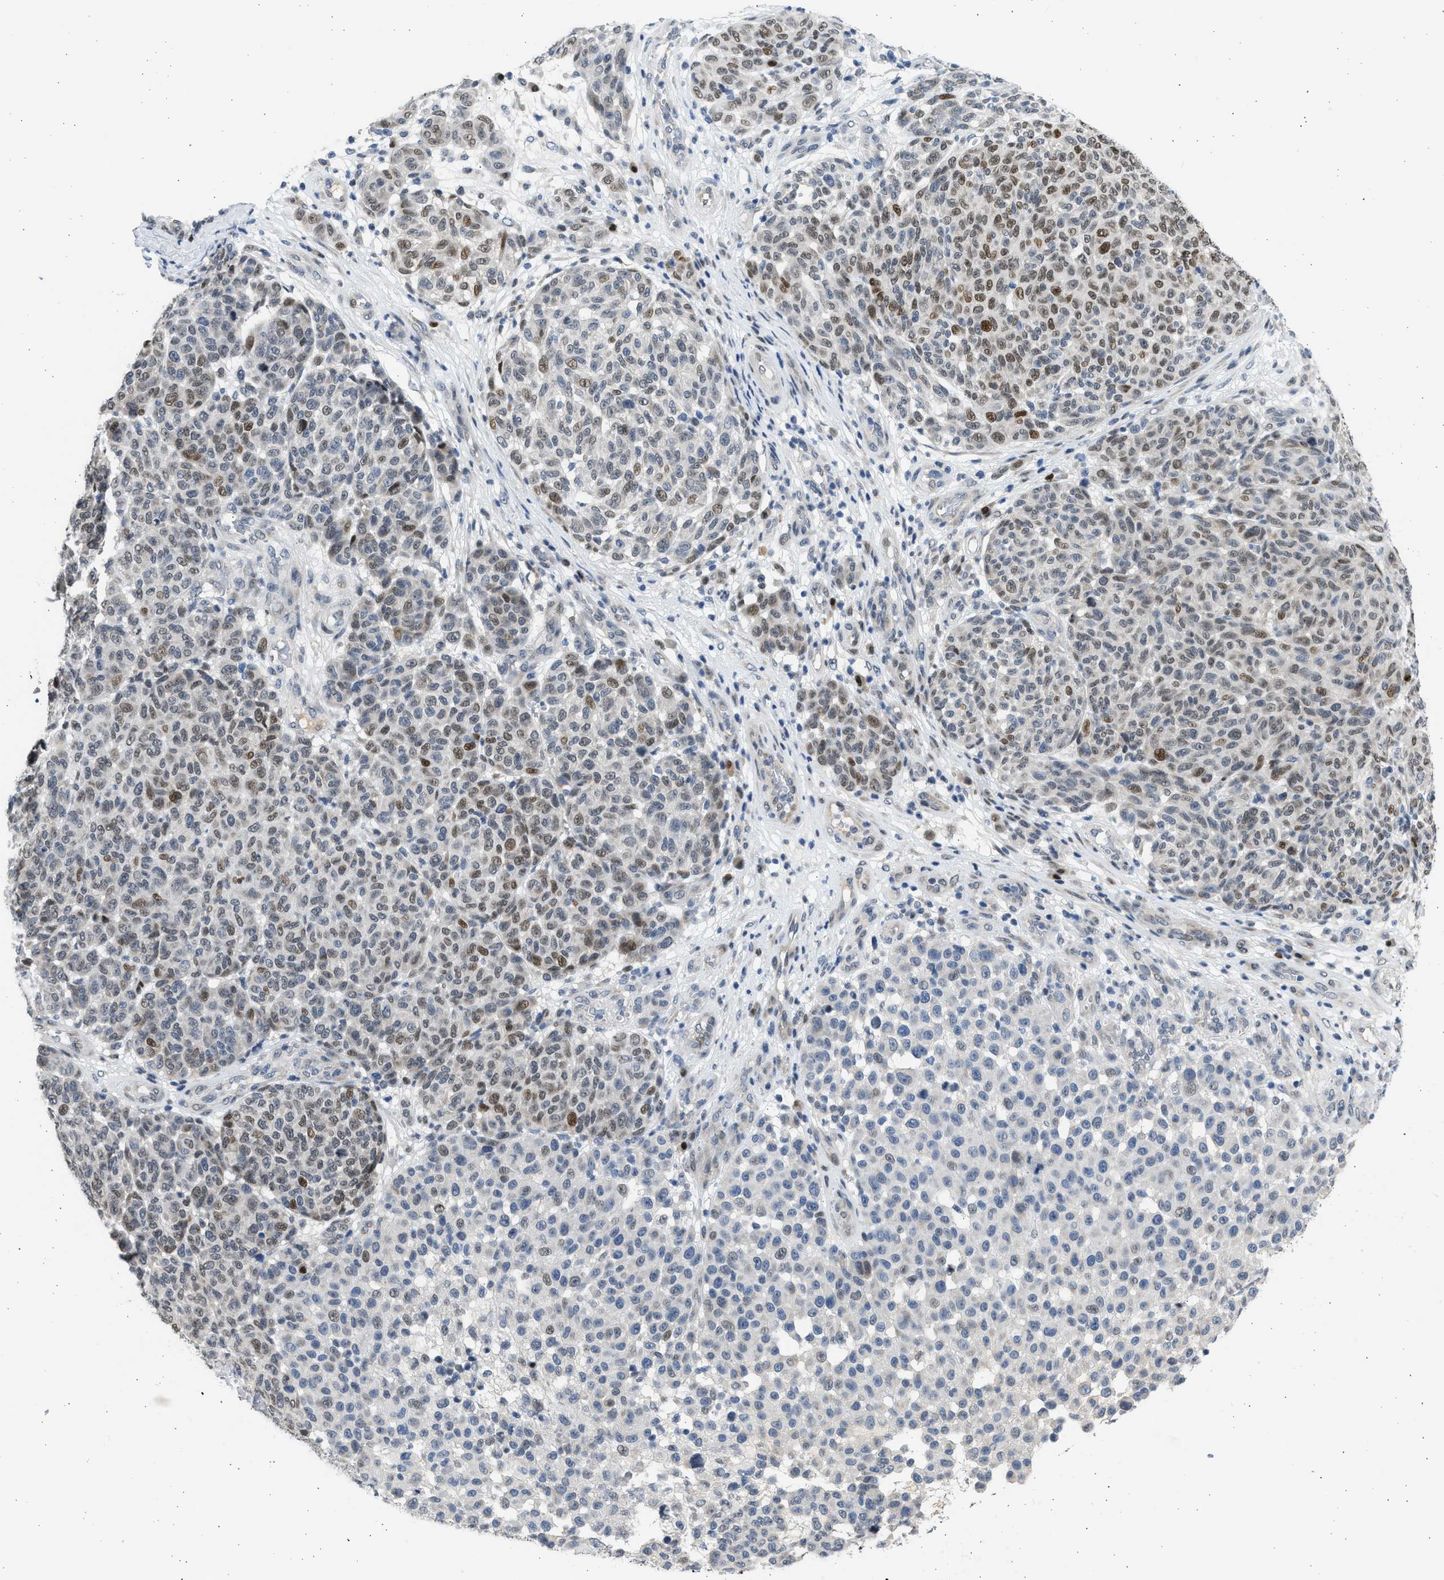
{"staining": {"intensity": "strong", "quantity": "25%-75%", "location": "nuclear"}, "tissue": "melanoma", "cell_type": "Tumor cells", "image_type": "cancer", "snomed": [{"axis": "morphology", "description": "Malignant melanoma, NOS"}, {"axis": "topography", "description": "Skin"}], "caption": "Tumor cells demonstrate strong nuclear positivity in about 25%-75% of cells in melanoma.", "gene": "HMGN3", "patient": {"sex": "male", "age": 59}}